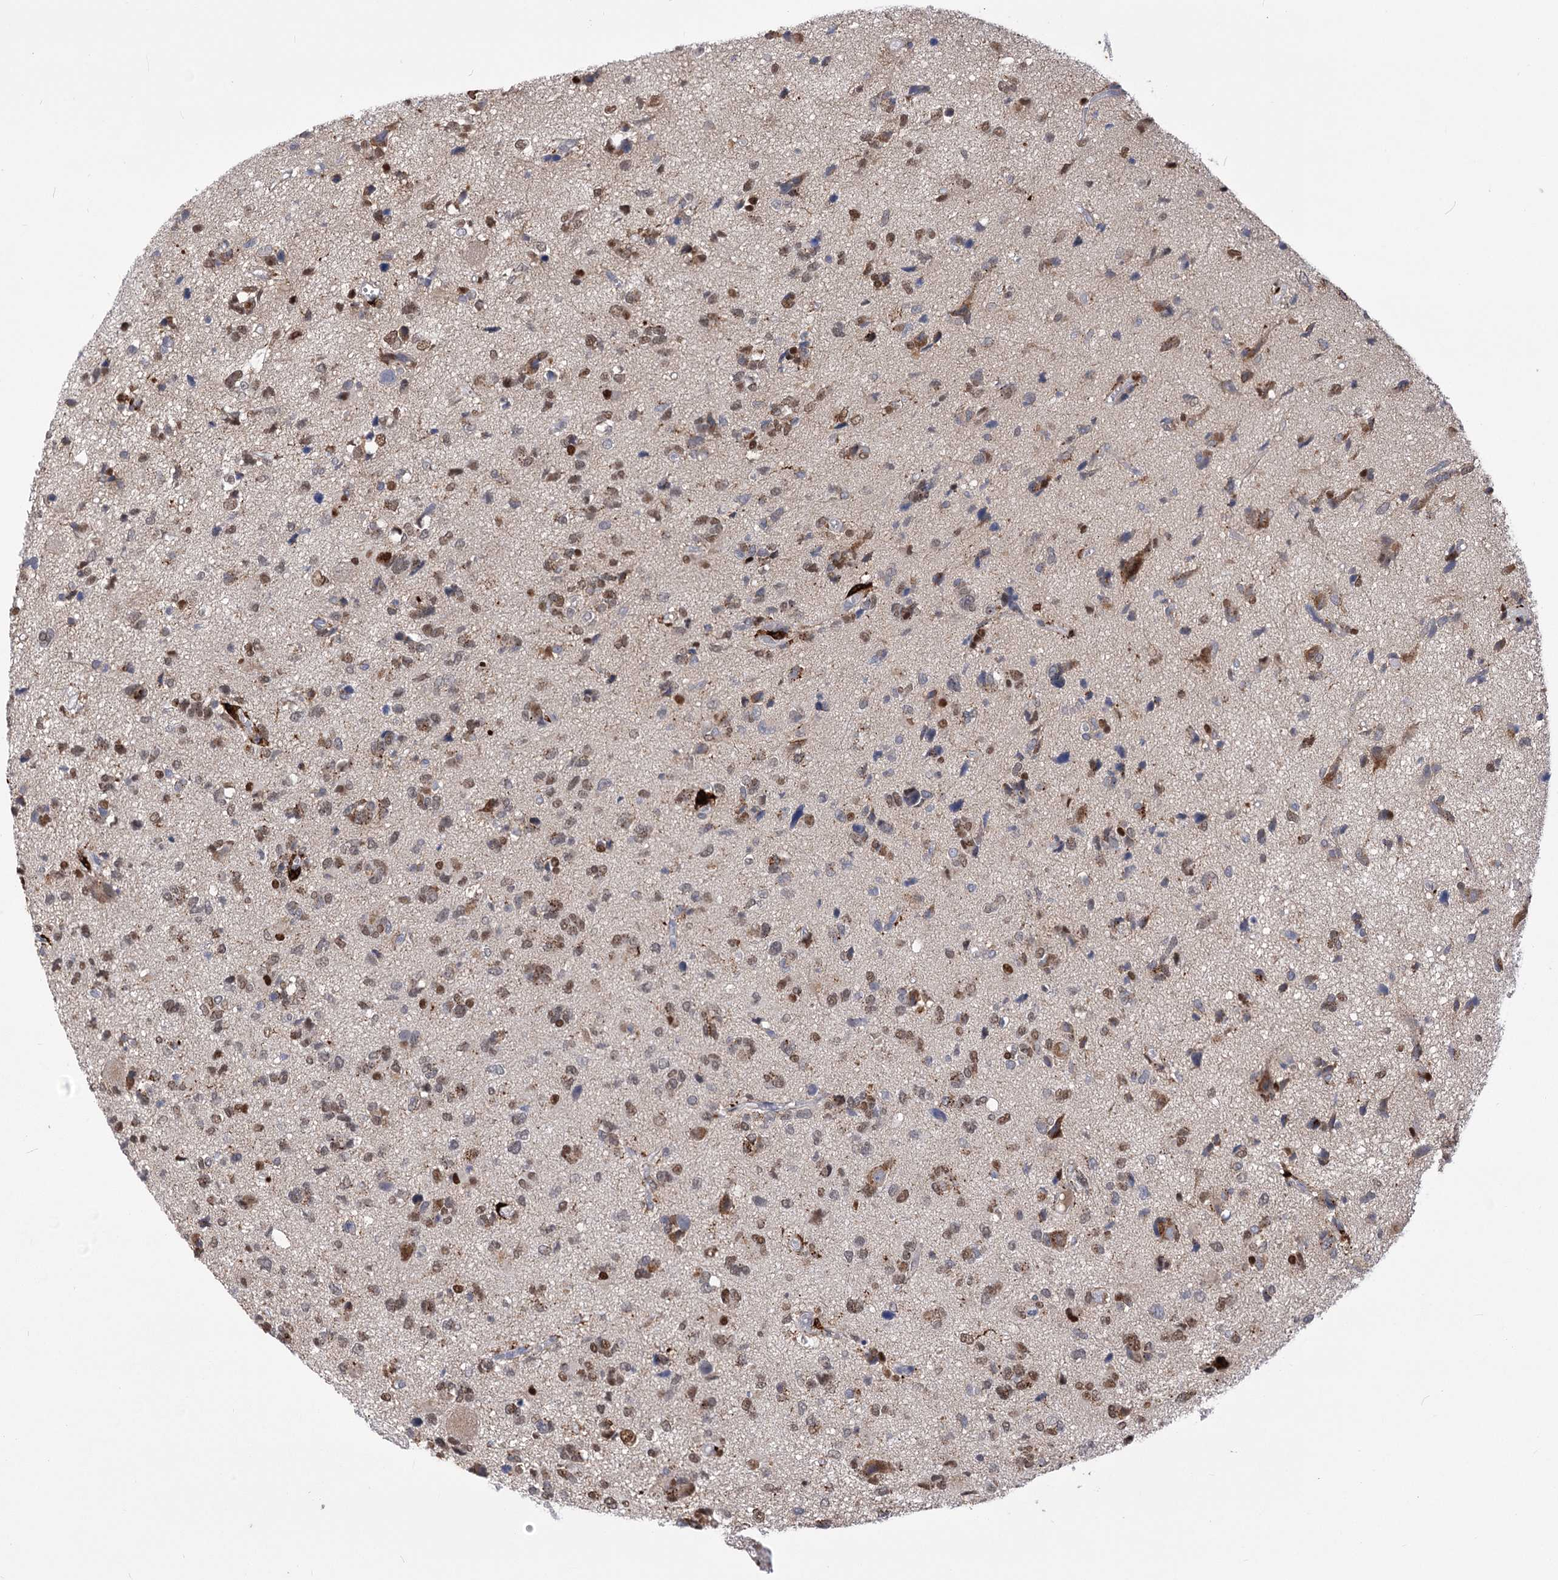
{"staining": {"intensity": "moderate", "quantity": "25%-75%", "location": "nuclear"}, "tissue": "glioma", "cell_type": "Tumor cells", "image_type": "cancer", "snomed": [{"axis": "morphology", "description": "Glioma, malignant, High grade"}, {"axis": "topography", "description": "Brain"}], "caption": "Protein expression analysis of human glioma reveals moderate nuclear staining in approximately 25%-75% of tumor cells.", "gene": "SIAE", "patient": {"sex": "female", "age": 59}}